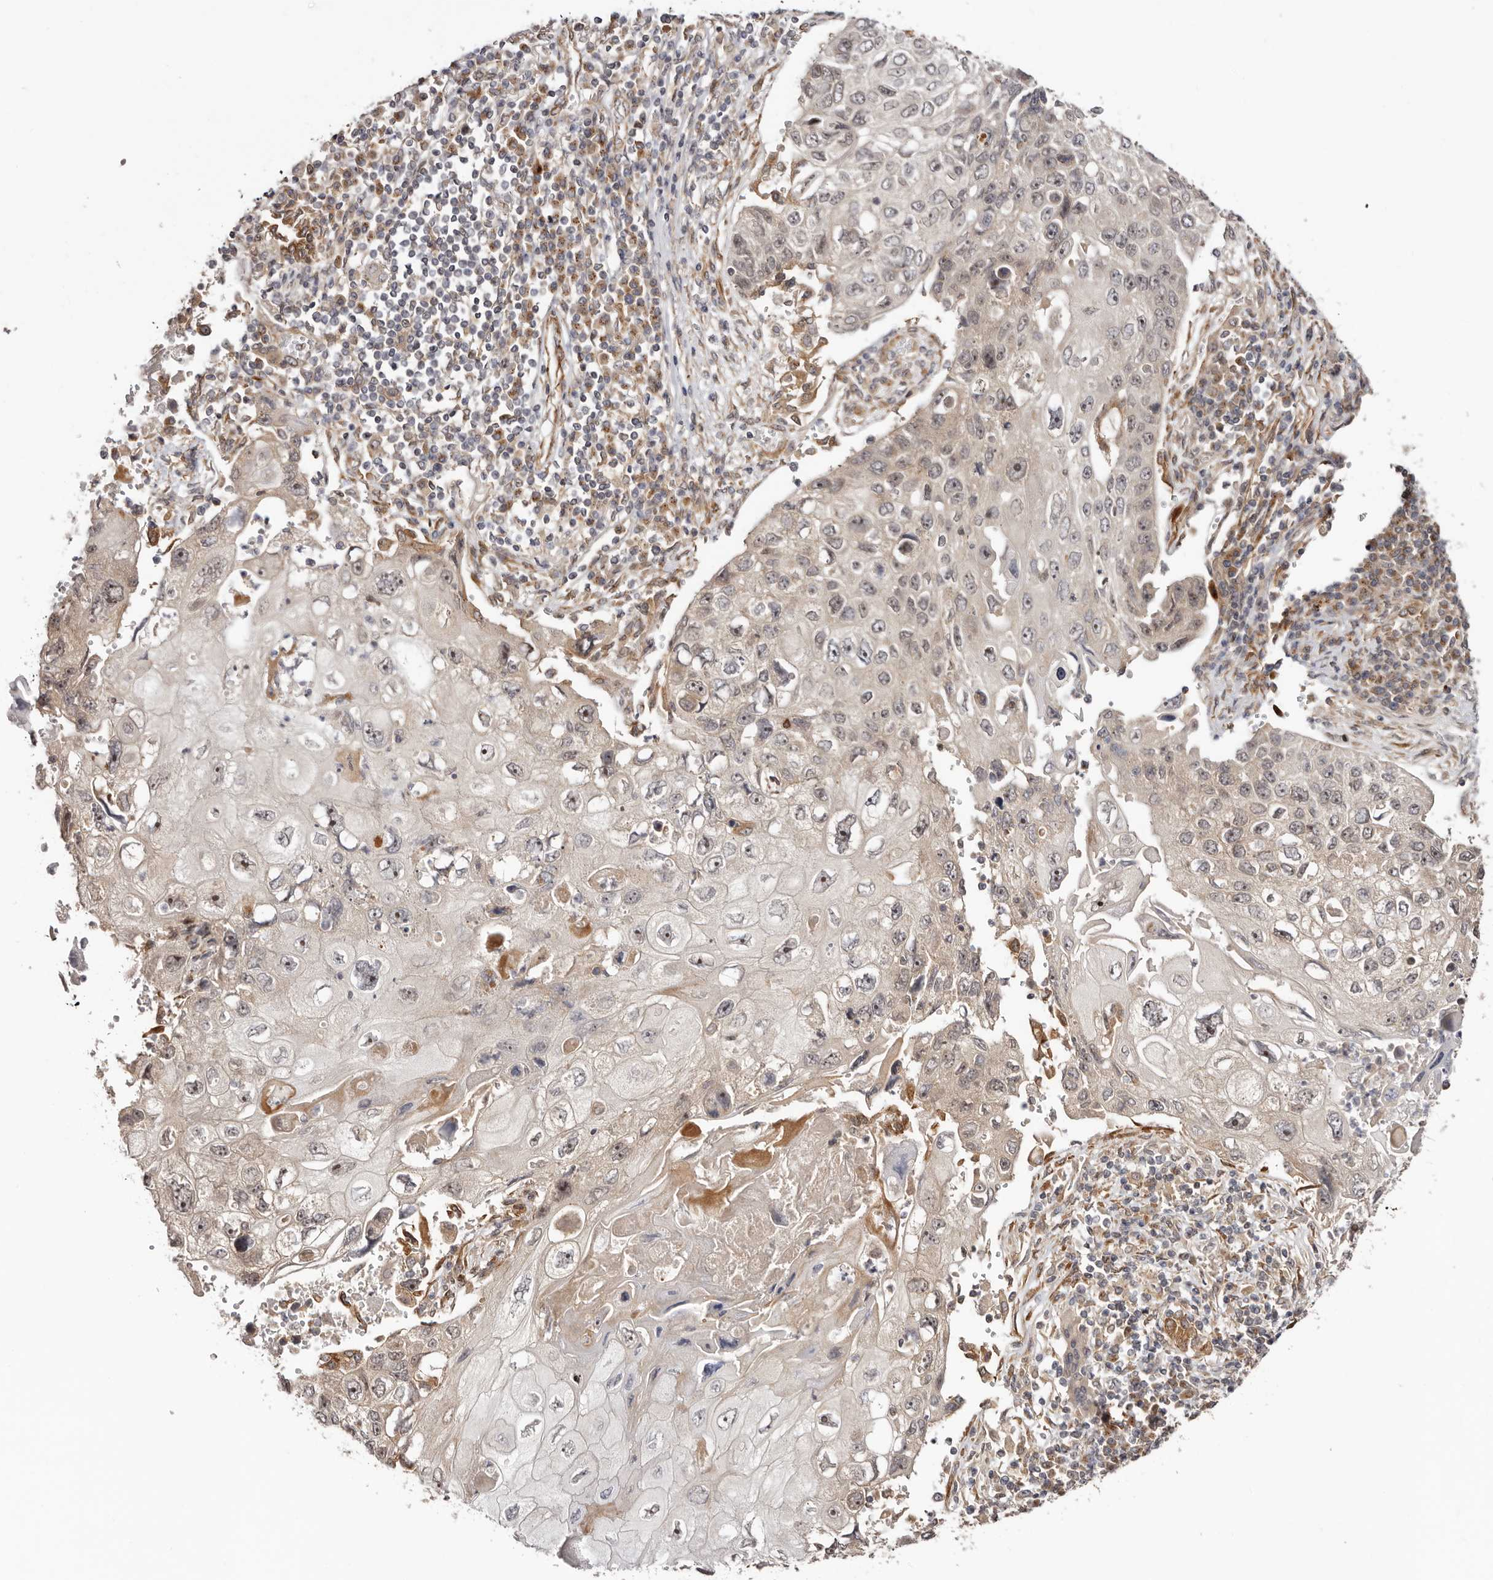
{"staining": {"intensity": "weak", "quantity": "25%-75%", "location": "cytoplasmic/membranous,nuclear"}, "tissue": "lung cancer", "cell_type": "Tumor cells", "image_type": "cancer", "snomed": [{"axis": "morphology", "description": "Squamous cell carcinoma, NOS"}, {"axis": "topography", "description": "Lung"}], "caption": "Protein staining shows weak cytoplasmic/membranous and nuclear positivity in about 25%-75% of tumor cells in squamous cell carcinoma (lung).", "gene": "MICAL2", "patient": {"sex": "male", "age": 61}}